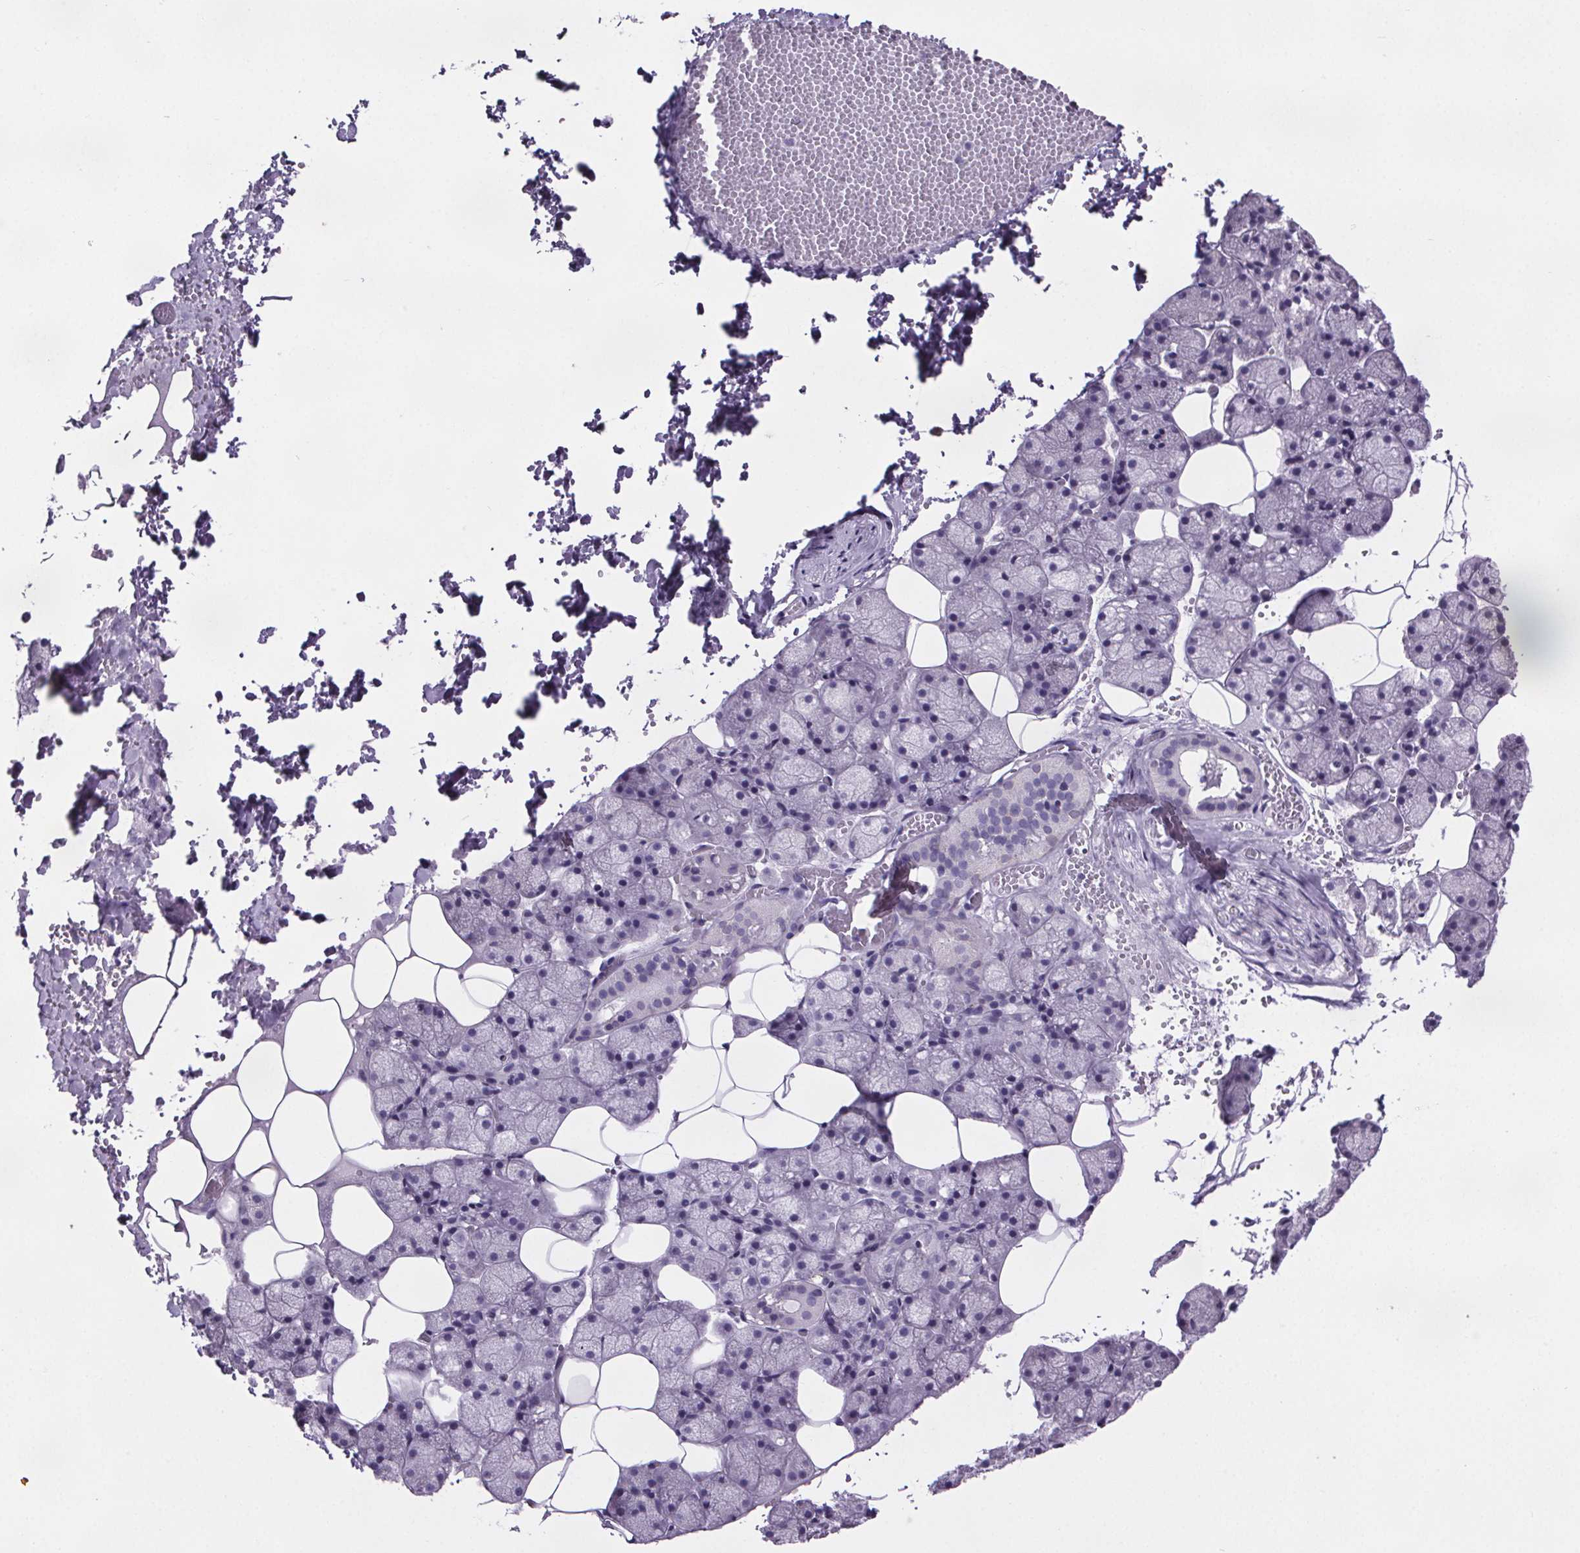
{"staining": {"intensity": "negative", "quantity": "none", "location": "none"}, "tissue": "salivary gland", "cell_type": "Glandular cells", "image_type": "normal", "snomed": [{"axis": "morphology", "description": "Normal tissue, NOS"}, {"axis": "topography", "description": "Salivary gland"}], "caption": "An immunohistochemistry (IHC) photomicrograph of benign salivary gland is shown. There is no staining in glandular cells of salivary gland.", "gene": "CUBN", "patient": {"sex": "male", "age": 38}}